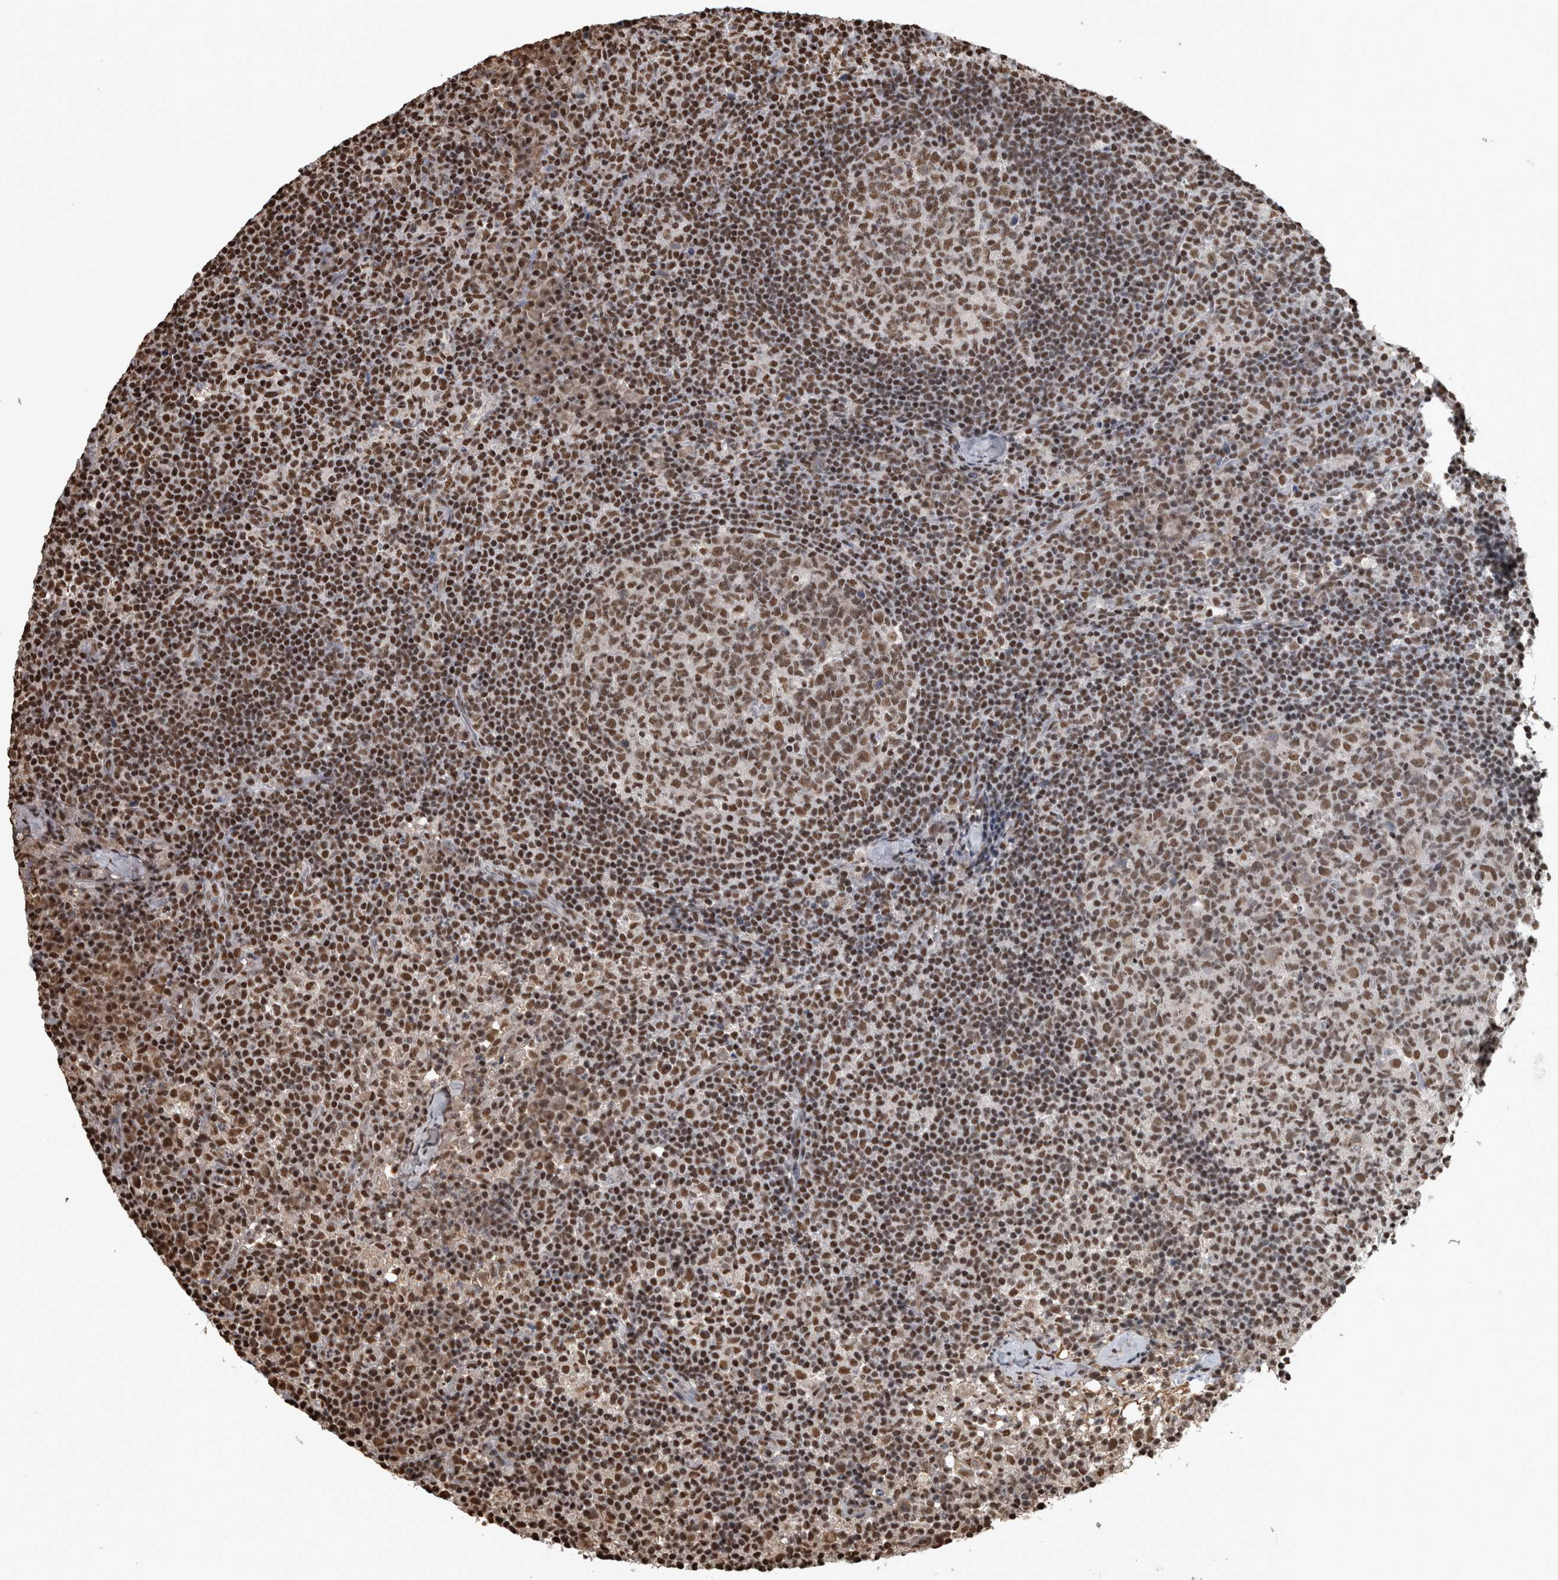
{"staining": {"intensity": "moderate", "quantity": ">75%", "location": "nuclear"}, "tissue": "lymph node", "cell_type": "Germinal center cells", "image_type": "normal", "snomed": [{"axis": "morphology", "description": "Normal tissue, NOS"}, {"axis": "morphology", "description": "Inflammation, NOS"}, {"axis": "topography", "description": "Lymph node"}], "caption": "An image of human lymph node stained for a protein displays moderate nuclear brown staining in germinal center cells. The staining is performed using DAB brown chromogen to label protein expression. The nuclei are counter-stained blue using hematoxylin.", "gene": "TGS1", "patient": {"sex": "male", "age": 55}}